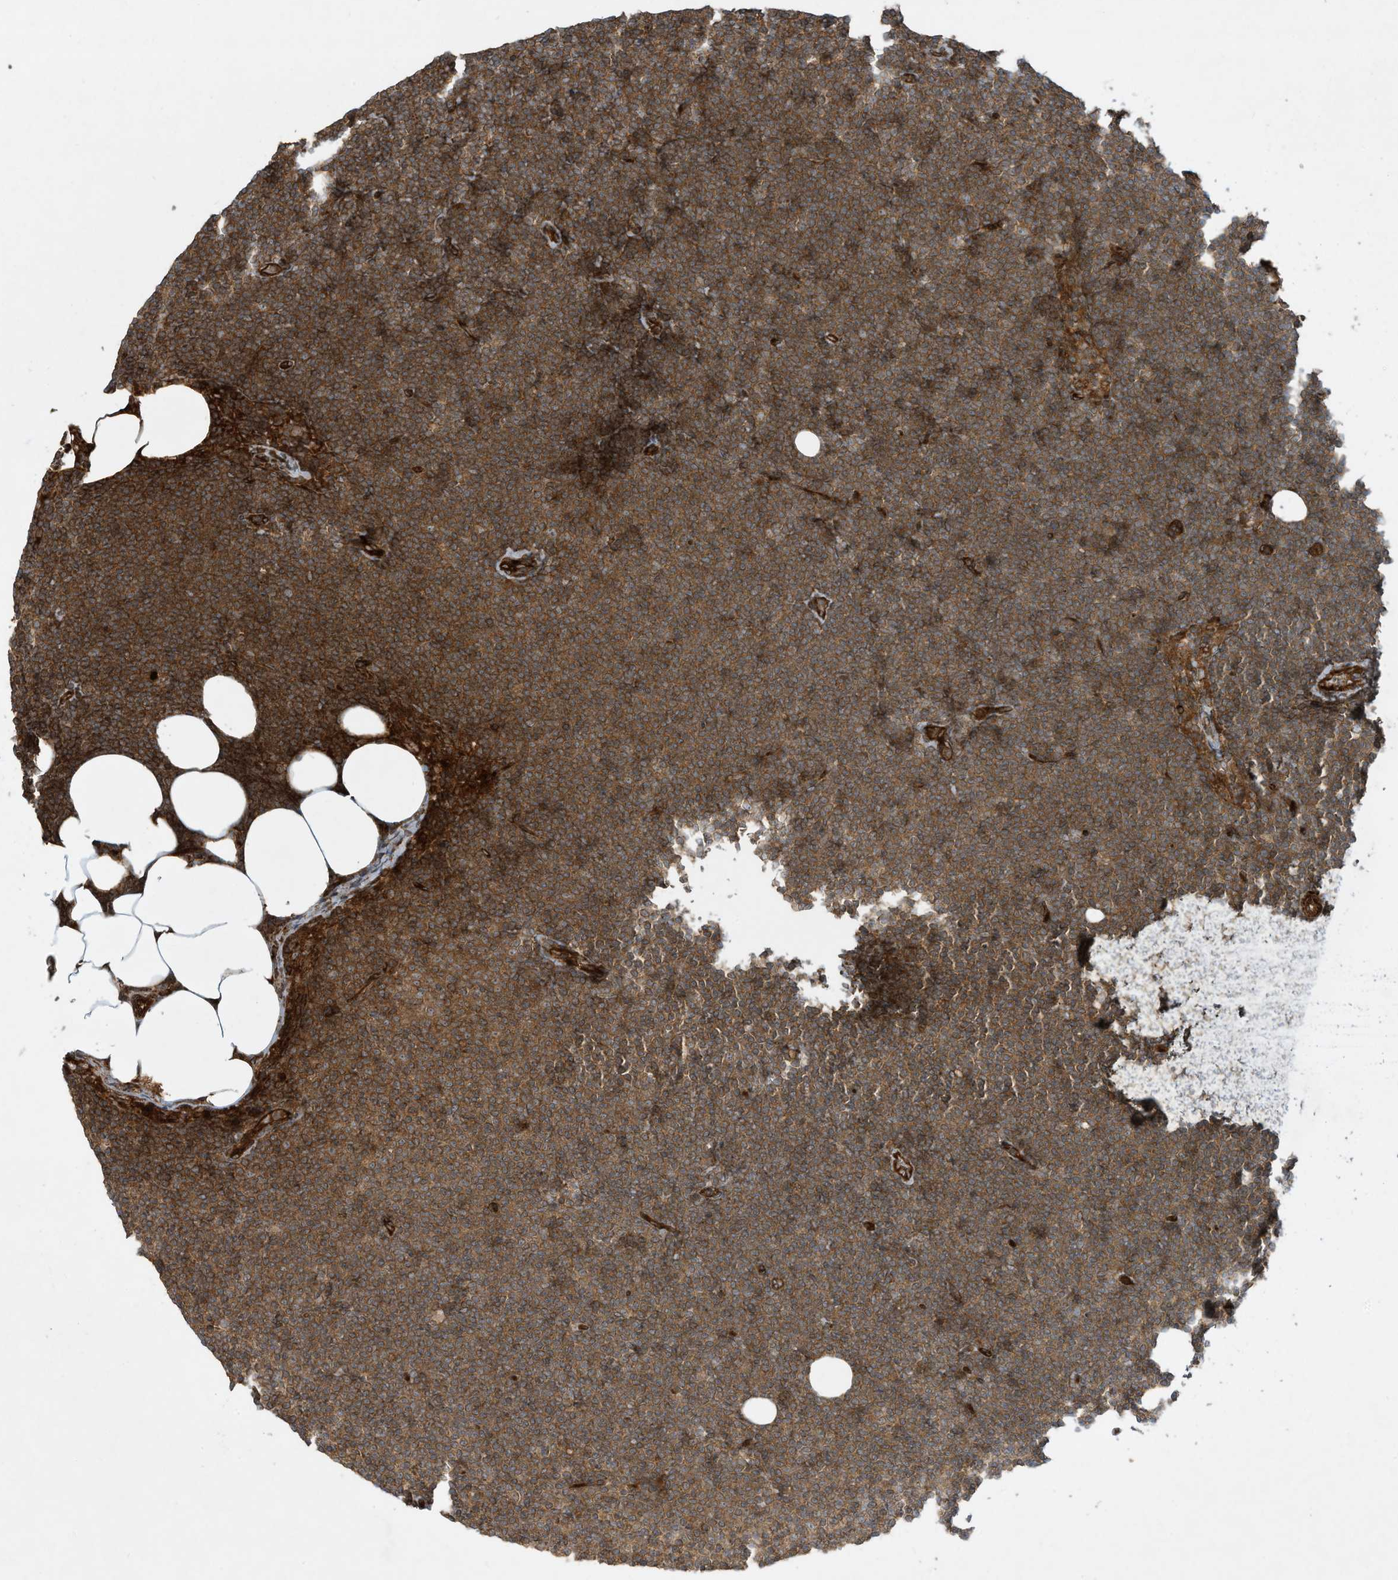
{"staining": {"intensity": "moderate", "quantity": ">75%", "location": "cytoplasmic/membranous"}, "tissue": "lymphoma", "cell_type": "Tumor cells", "image_type": "cancer", "snomed": [{"axis": "morphology", "description": "Malignant lymphoma, non-Hodgkin's type, Low grade"}, {"axis": "topography", "description": "Lymph node"}], "caption": "Immunohistochemical staining of human low-grade malignant lymphoma, non-Hodgkin's type shows medium levels of moderate cytoplasmic/membranous staining in approximately >75% of tumor cells.", "gene": "DDIT4", "patient": {"sex": "female", "age": 53}}